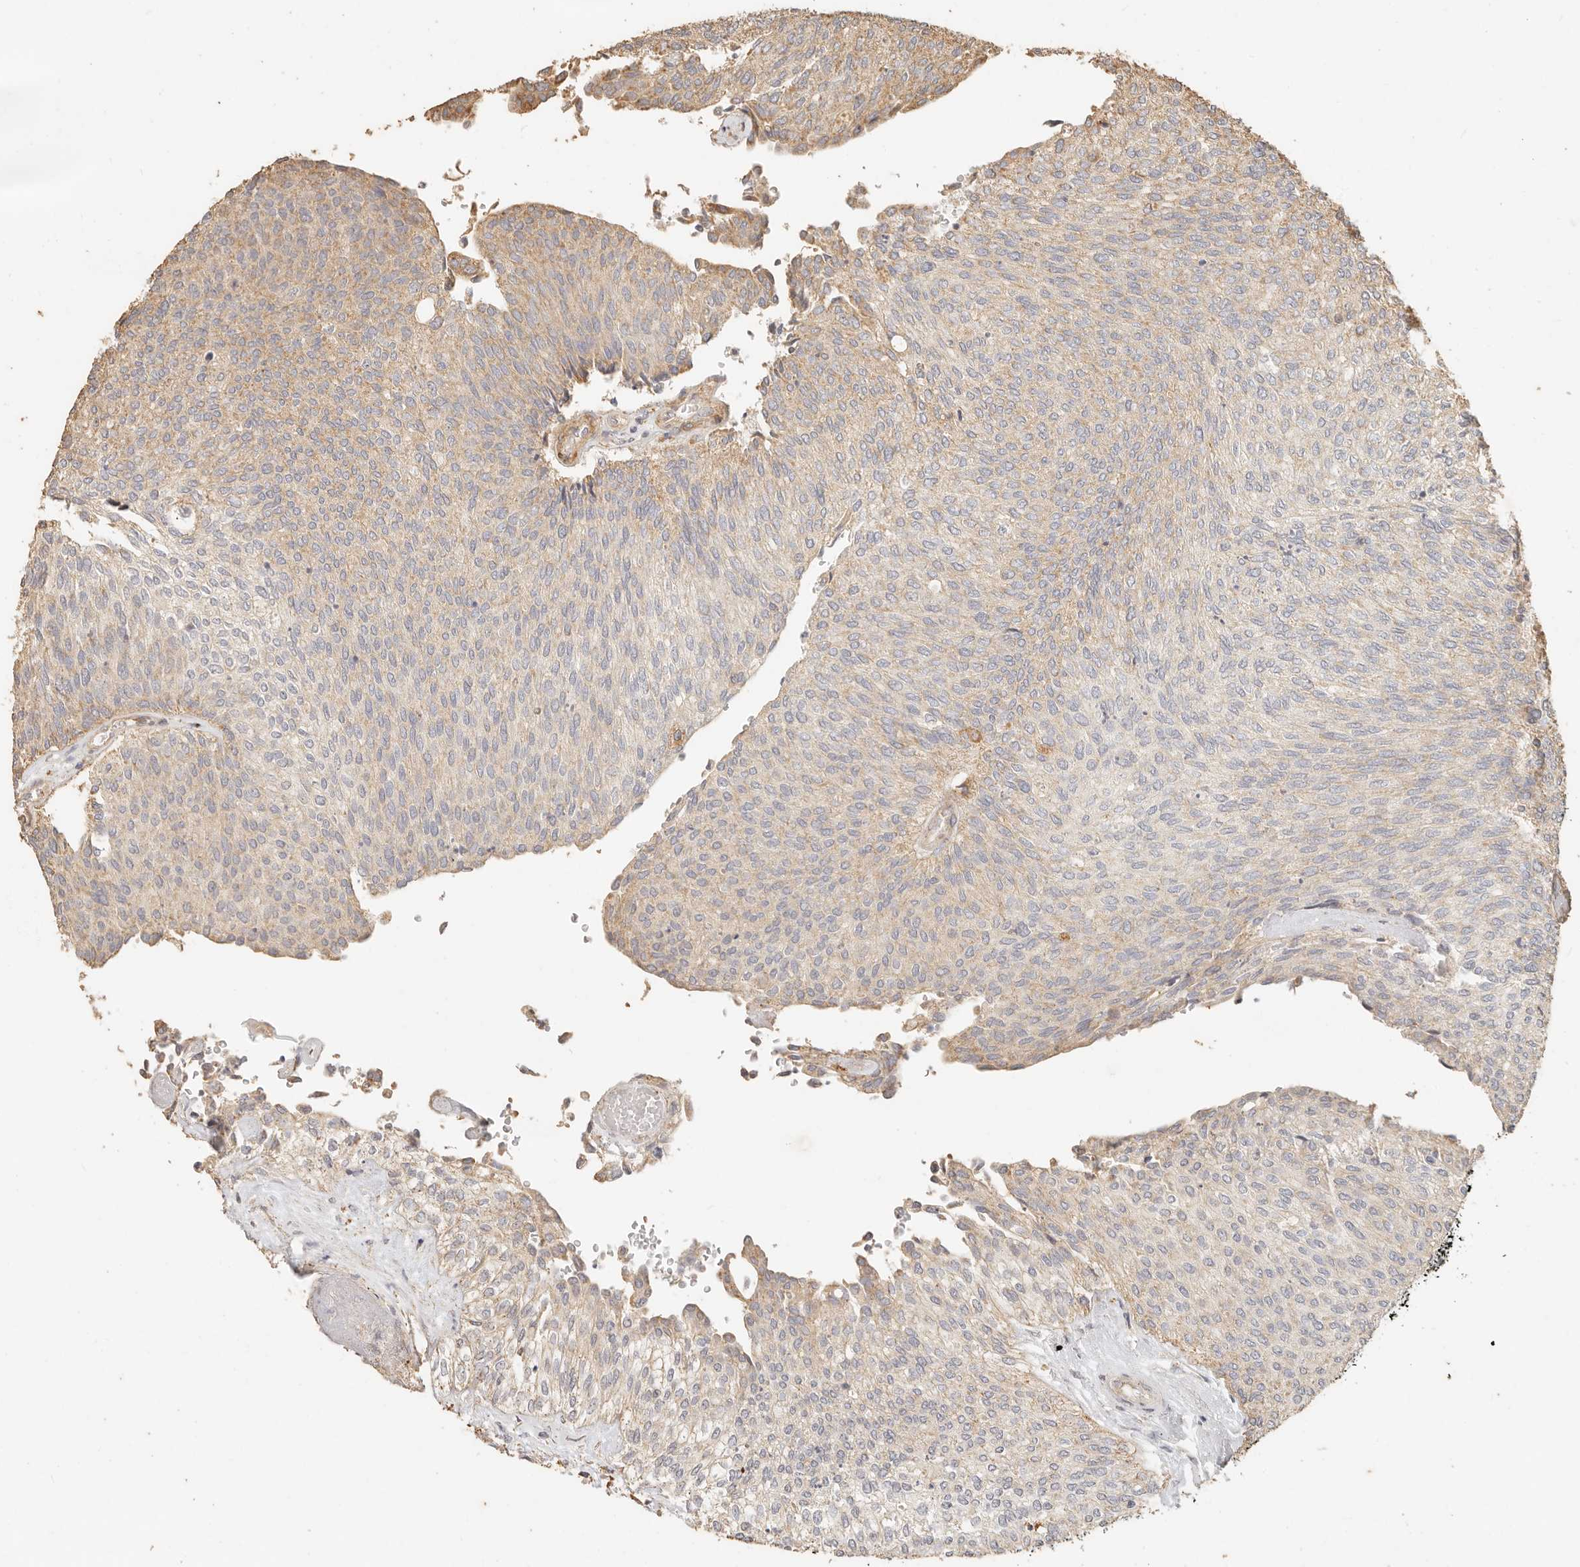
{"staining": {"intensity": "weak", "quantity": "25%-75%", "location": "cytoplasmic/membranous"}, "tissue": "urothelial cancer", "cell_type": "Tumor cells", "image_type": "cancer", "snomed": [{"axis": "morphology", "description": "Urothelial carcinoma, Low grade"}, {"axis": "topography", "description": "Urinary bladder"}], "caption": "Protein analysis of urothelial carcinoma (low-grade) tissue exhibits weak cytoplasmic/membranous positivity in approximately 25%-75% of tumor cells.", "gene": "PTPN22", "patient": {"sex": "female", "age": 79}}